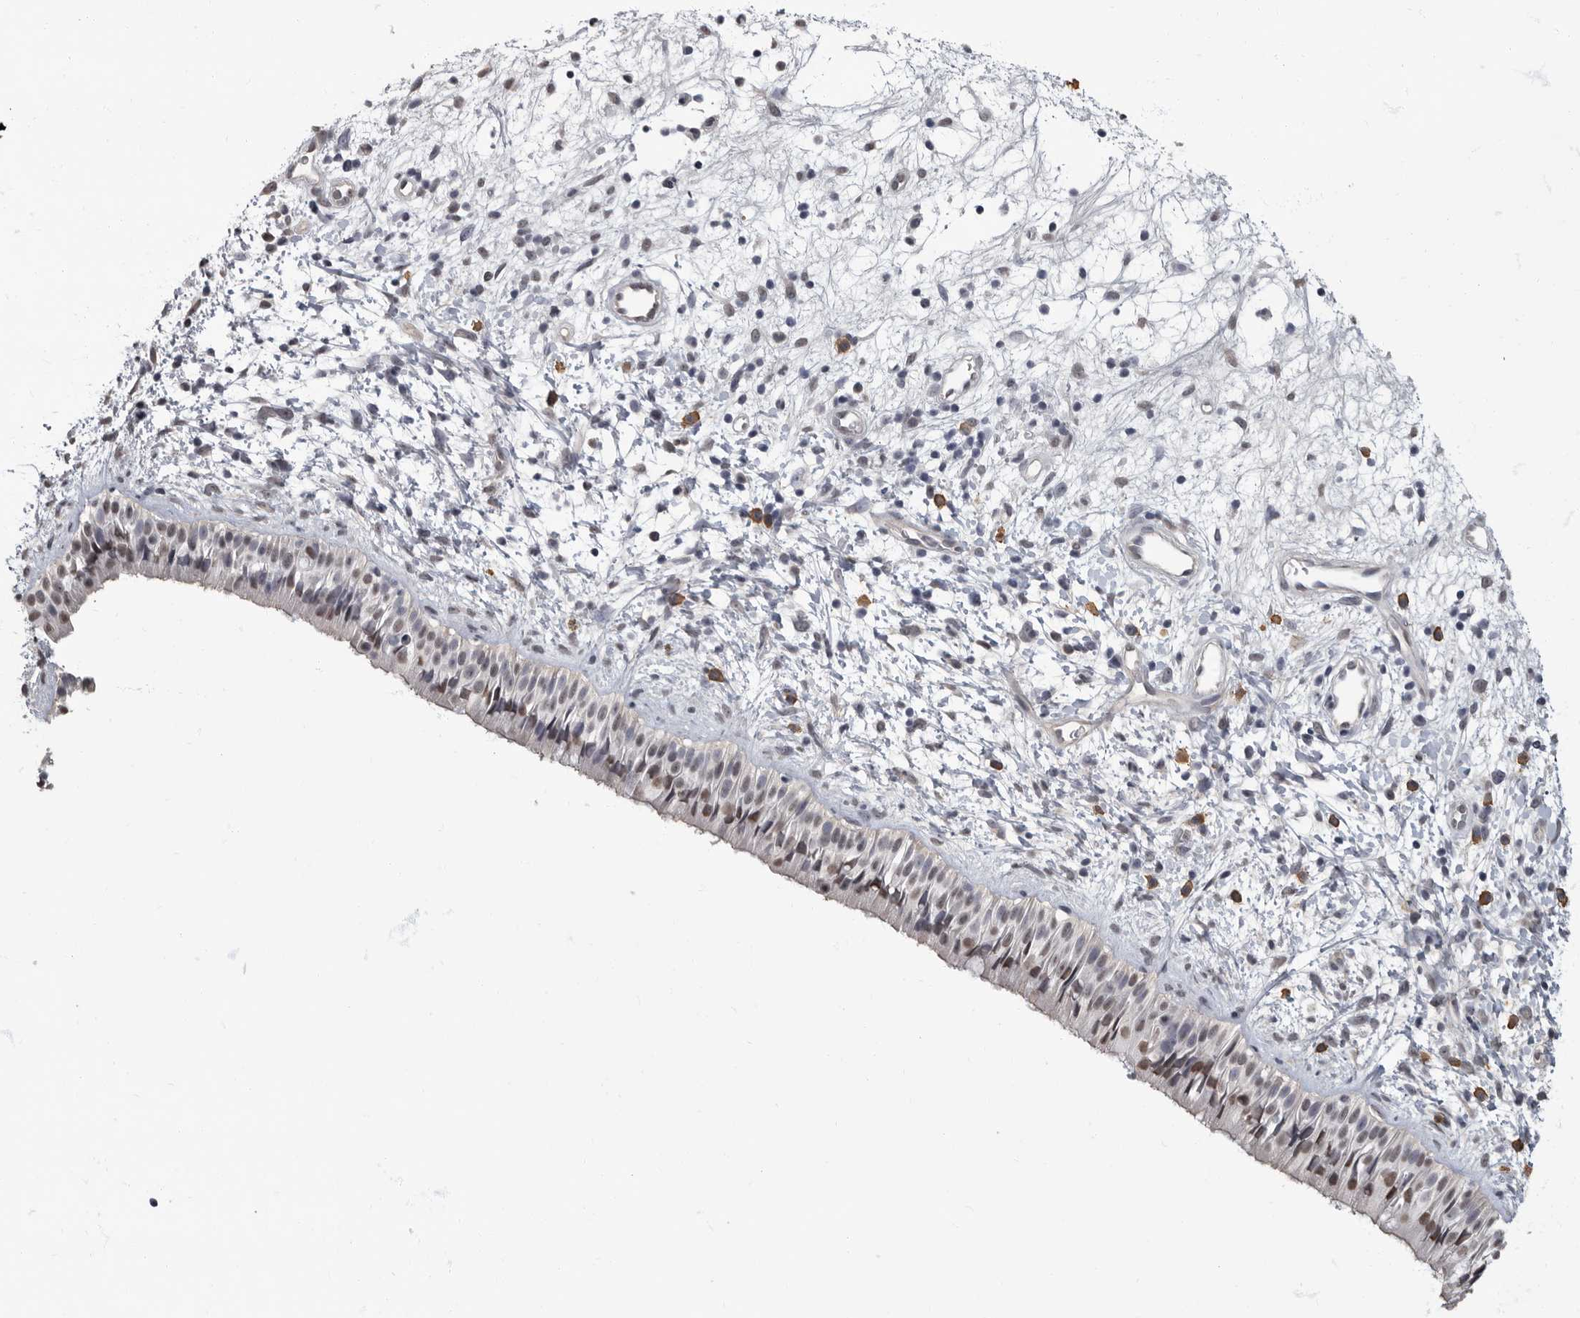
{"staining": {"intensity": "moderate", "quantity": "<25%", "location": "nuclear"}, "tissue": "nasopharynx", "cell_type": "Respiratory epithelial cells", "image_type": "normal", "snomed": [{"axis": "morphology", "description": "Normal tissue, NOS"}, {"axis": "topography", "description": "Nasopharynx"}], "caption": "Immunohistochemistry (IHC) of normal human nasopharynx displays low levels of moderate nuclear positivity in approximately <25% of respiratory epithelial cells.", "gene": "ARHGEF10", "patient": {"sex": "male", "age": 22}}